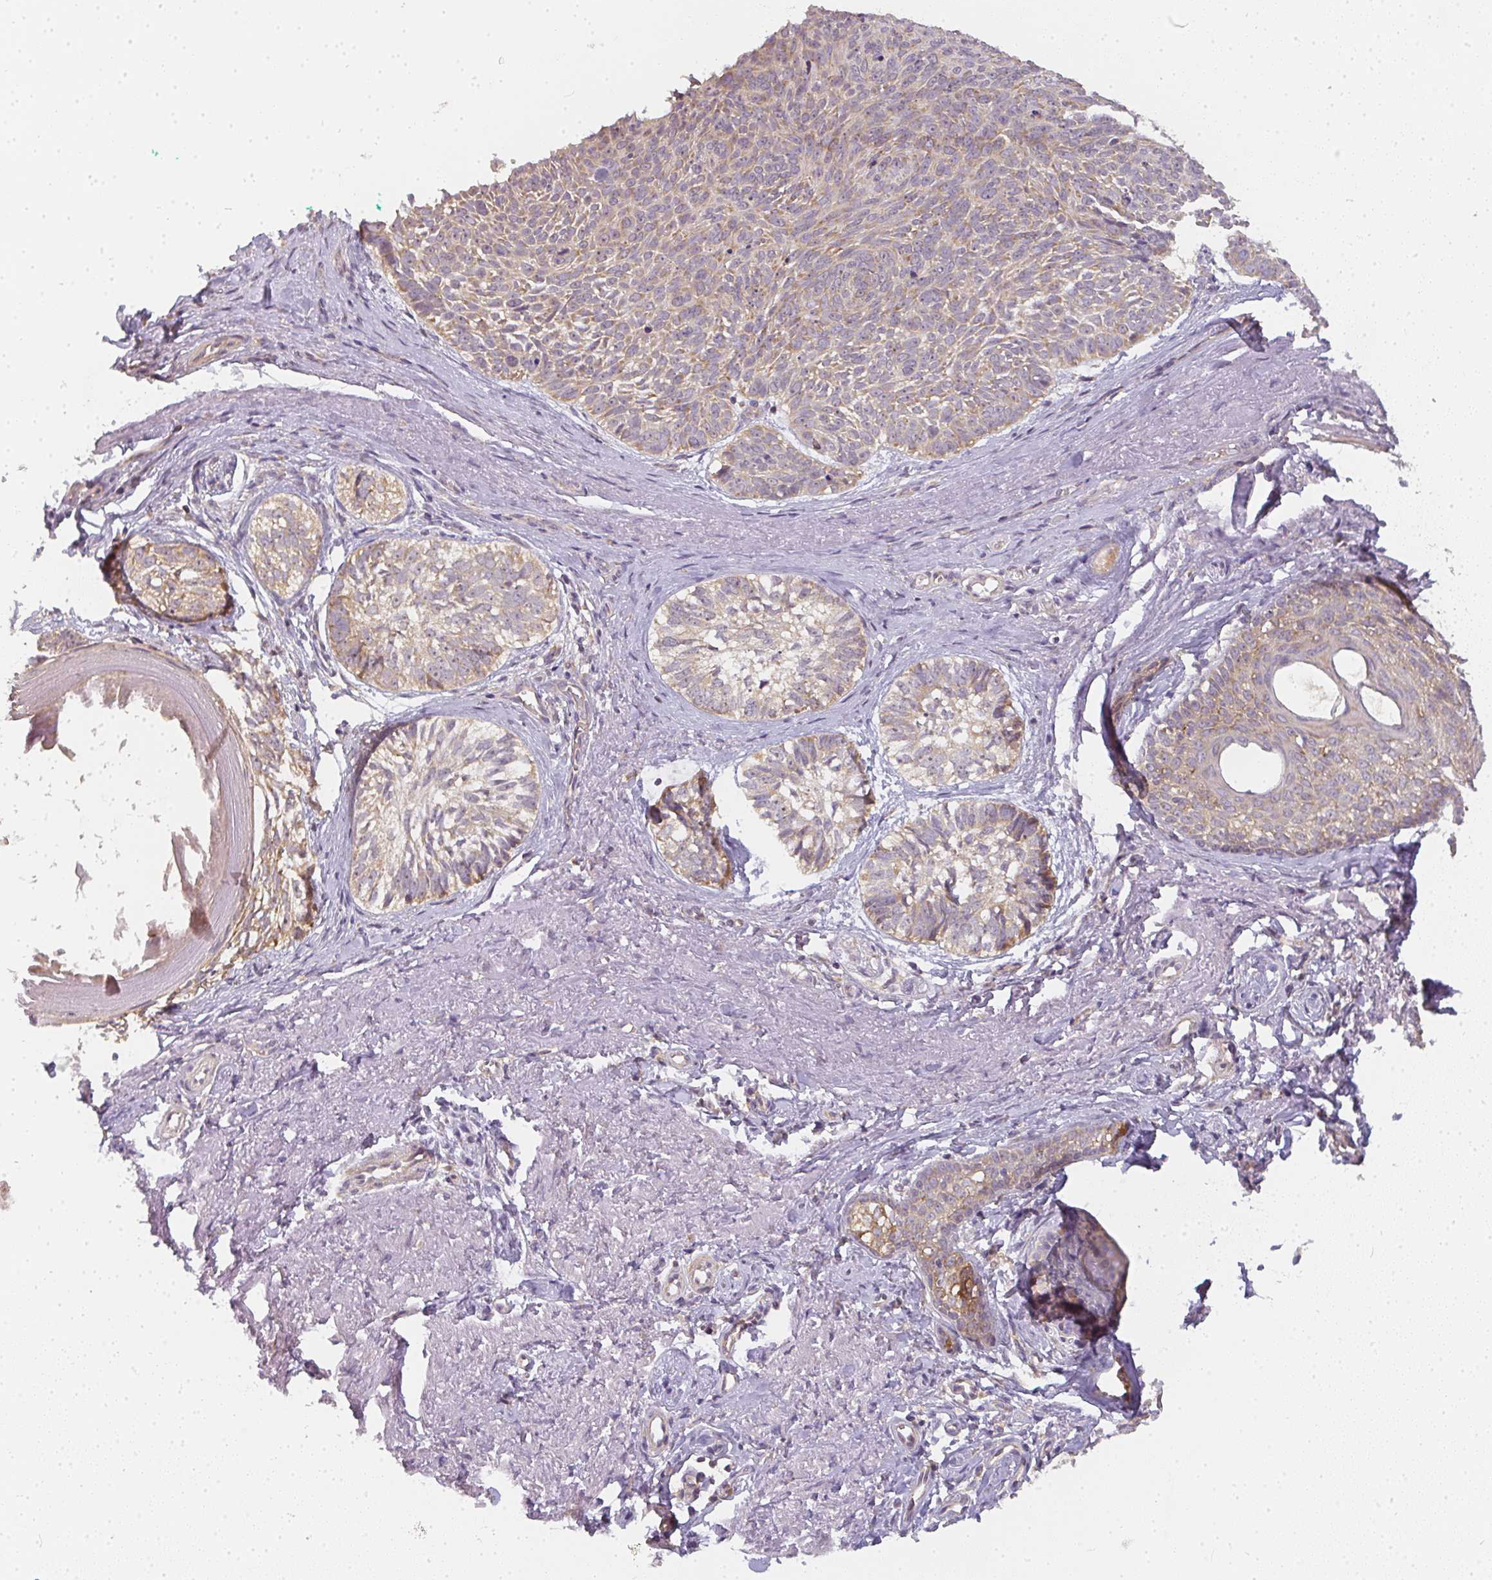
{"staining": {"intensity": "weak", "quantity": ">75%", "location": "cytoplasmic/membranous"}, "tissue": "skin cancer", "cell_type": "Tumor cells", "image_type": "cancer", "snomed": [{"axis": "morphology", "description": "Basal cell carcinoma"}, {"axis": "topography", "description": "Skin"}, {"axis": "topography", "description": "Skin of face"}, {"axis": "topography", "description": "Skin of nose"}], "caption": "Skin cancer tissue exhibits weak cytoplasmic/membranous expression in approximately >75% of tumor cells, visualized by immunohistochemistry.", "gene": "SLC35B3", "patient": {"sex": "female", "age": 86}}